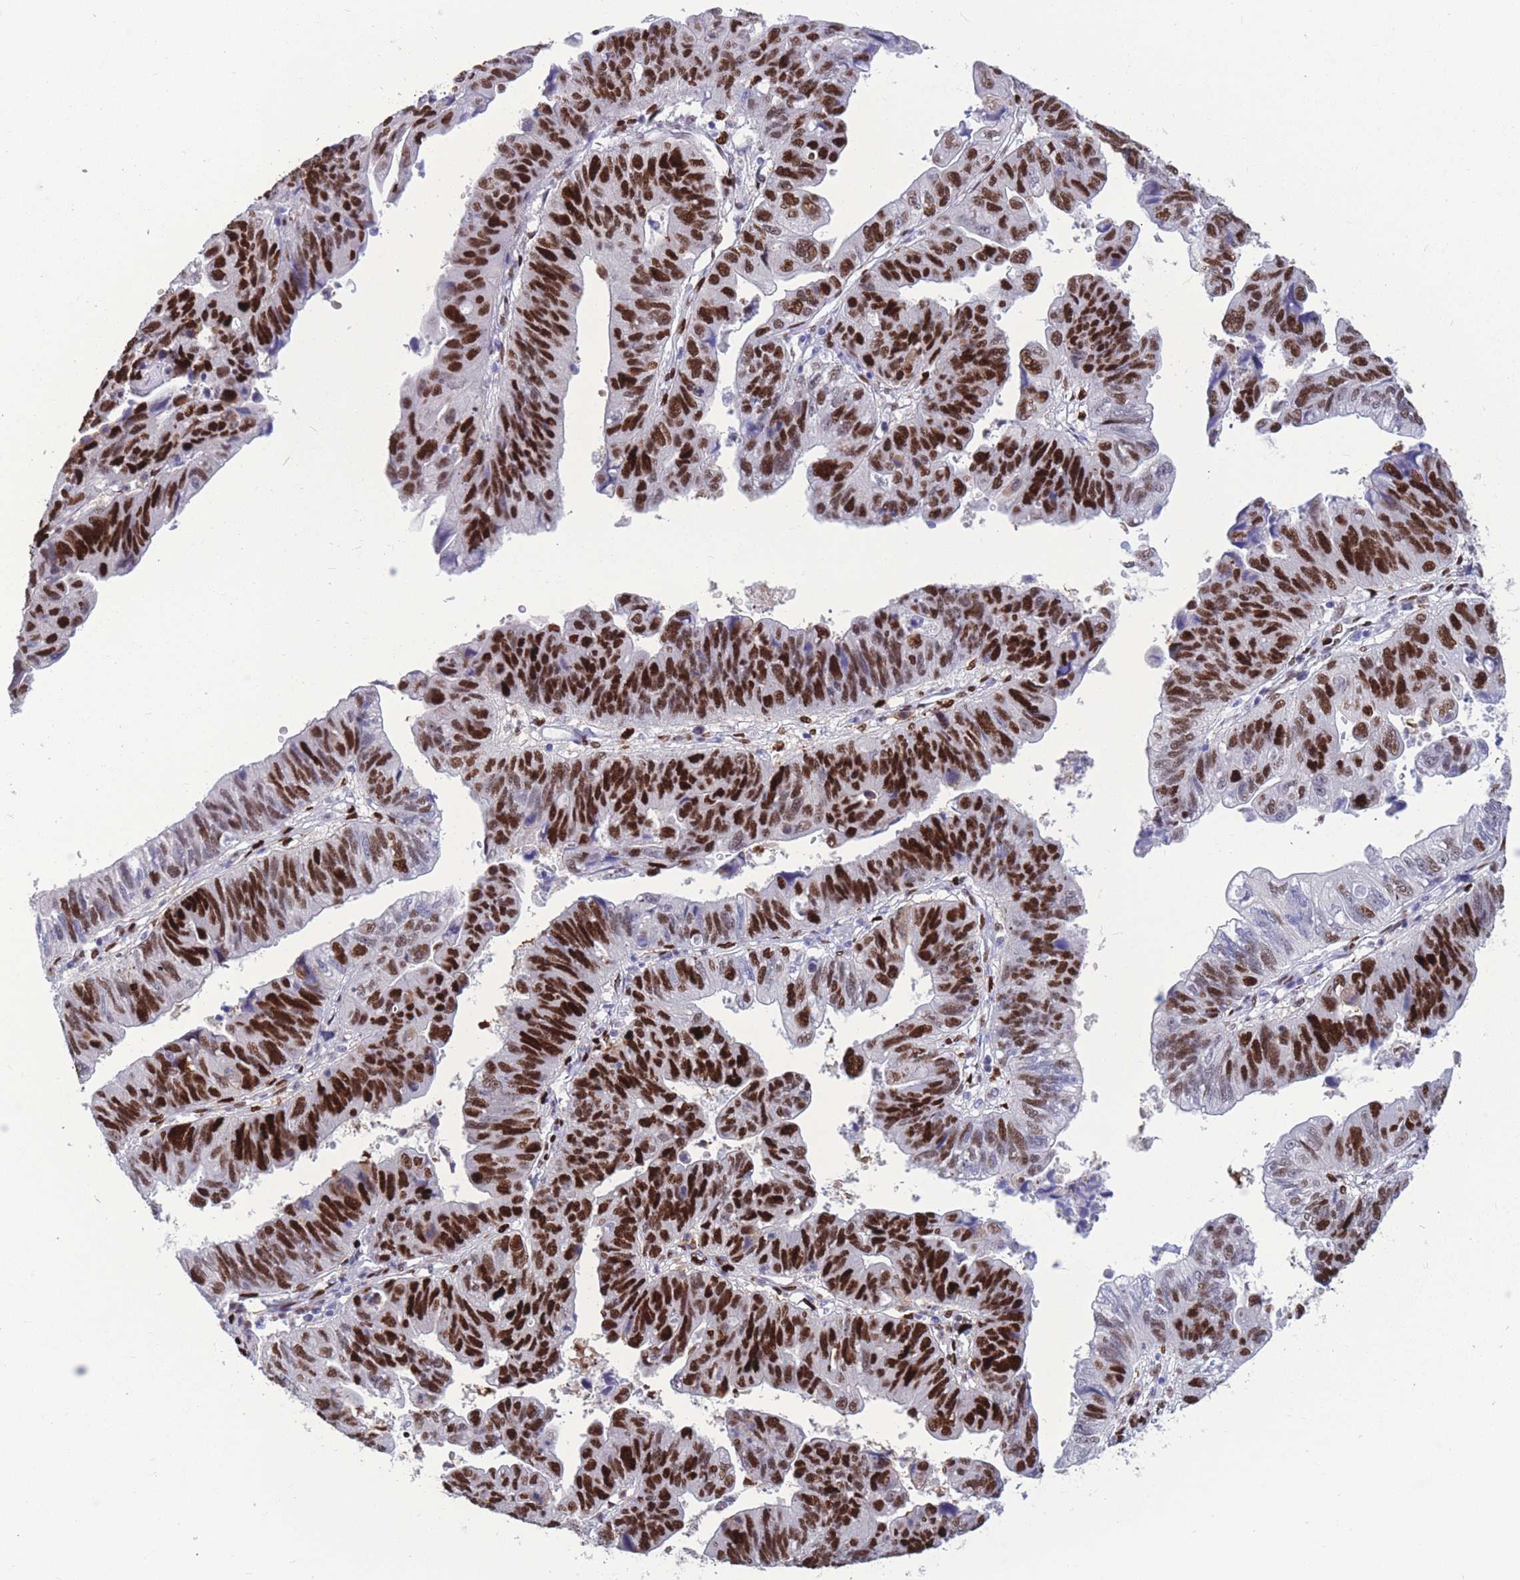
{"staining": {"intensity": "strong", "quantity": ">75%", "location": "nuclear"}, "tissue": "stomach cancer", "cell_type": "Tumor cells", "image_type": "cancer", "snomed": [{"axis": "morphology", "description": "Adenocarcinoma, NOS"}, {"axis": "topography", "description": "Stomach"}], "caption": "This is an image of IHC staining of stomach cancer, which shows strong staining in the nuclear of tumor cells.", "gene": "NASP", "patient": {"sex": "male", "age": 59}}